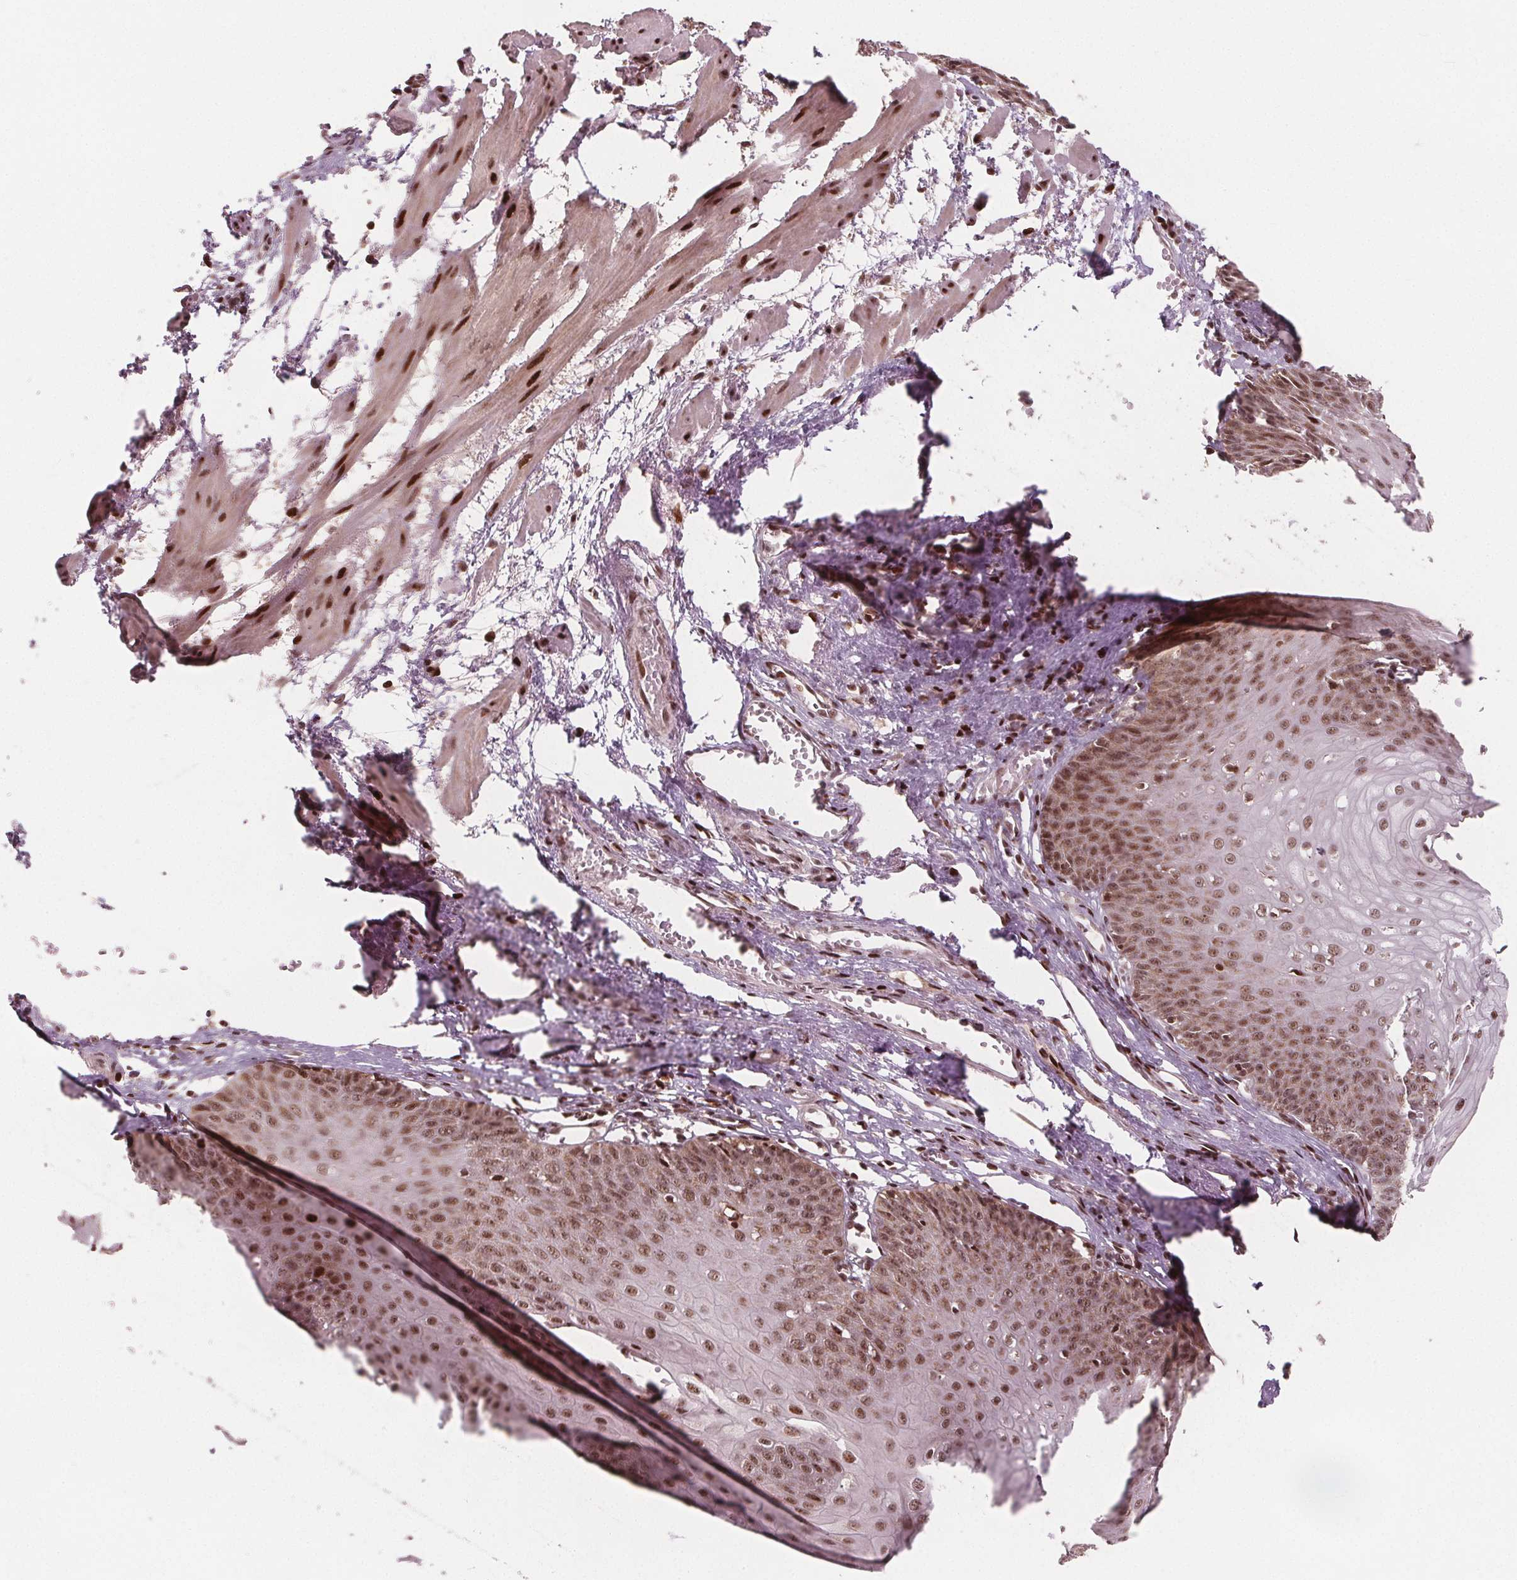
{"staining": {"intensity": "moderate", "quantity": ">75%", "location": "cytoplasmic/membranous,nuclear"}, "tissue": "esophagus", "cell_type": "Squamous epithelial cells", "image_type": "normal", "snomed": [{"axis": "morphology", "description": "Normal tissue, NOS"}, {"axis": "topography", "description": "Esophagus"}], "caption": "This is a micrograph of IHC staining of unremarkable esophagus, which shows moderate staining in the cytoplasmic/membranous,nuclear of squamous epithelial cells.", "gene": "SNRNP35", "patient": {"sex": "male", "age": 71}}